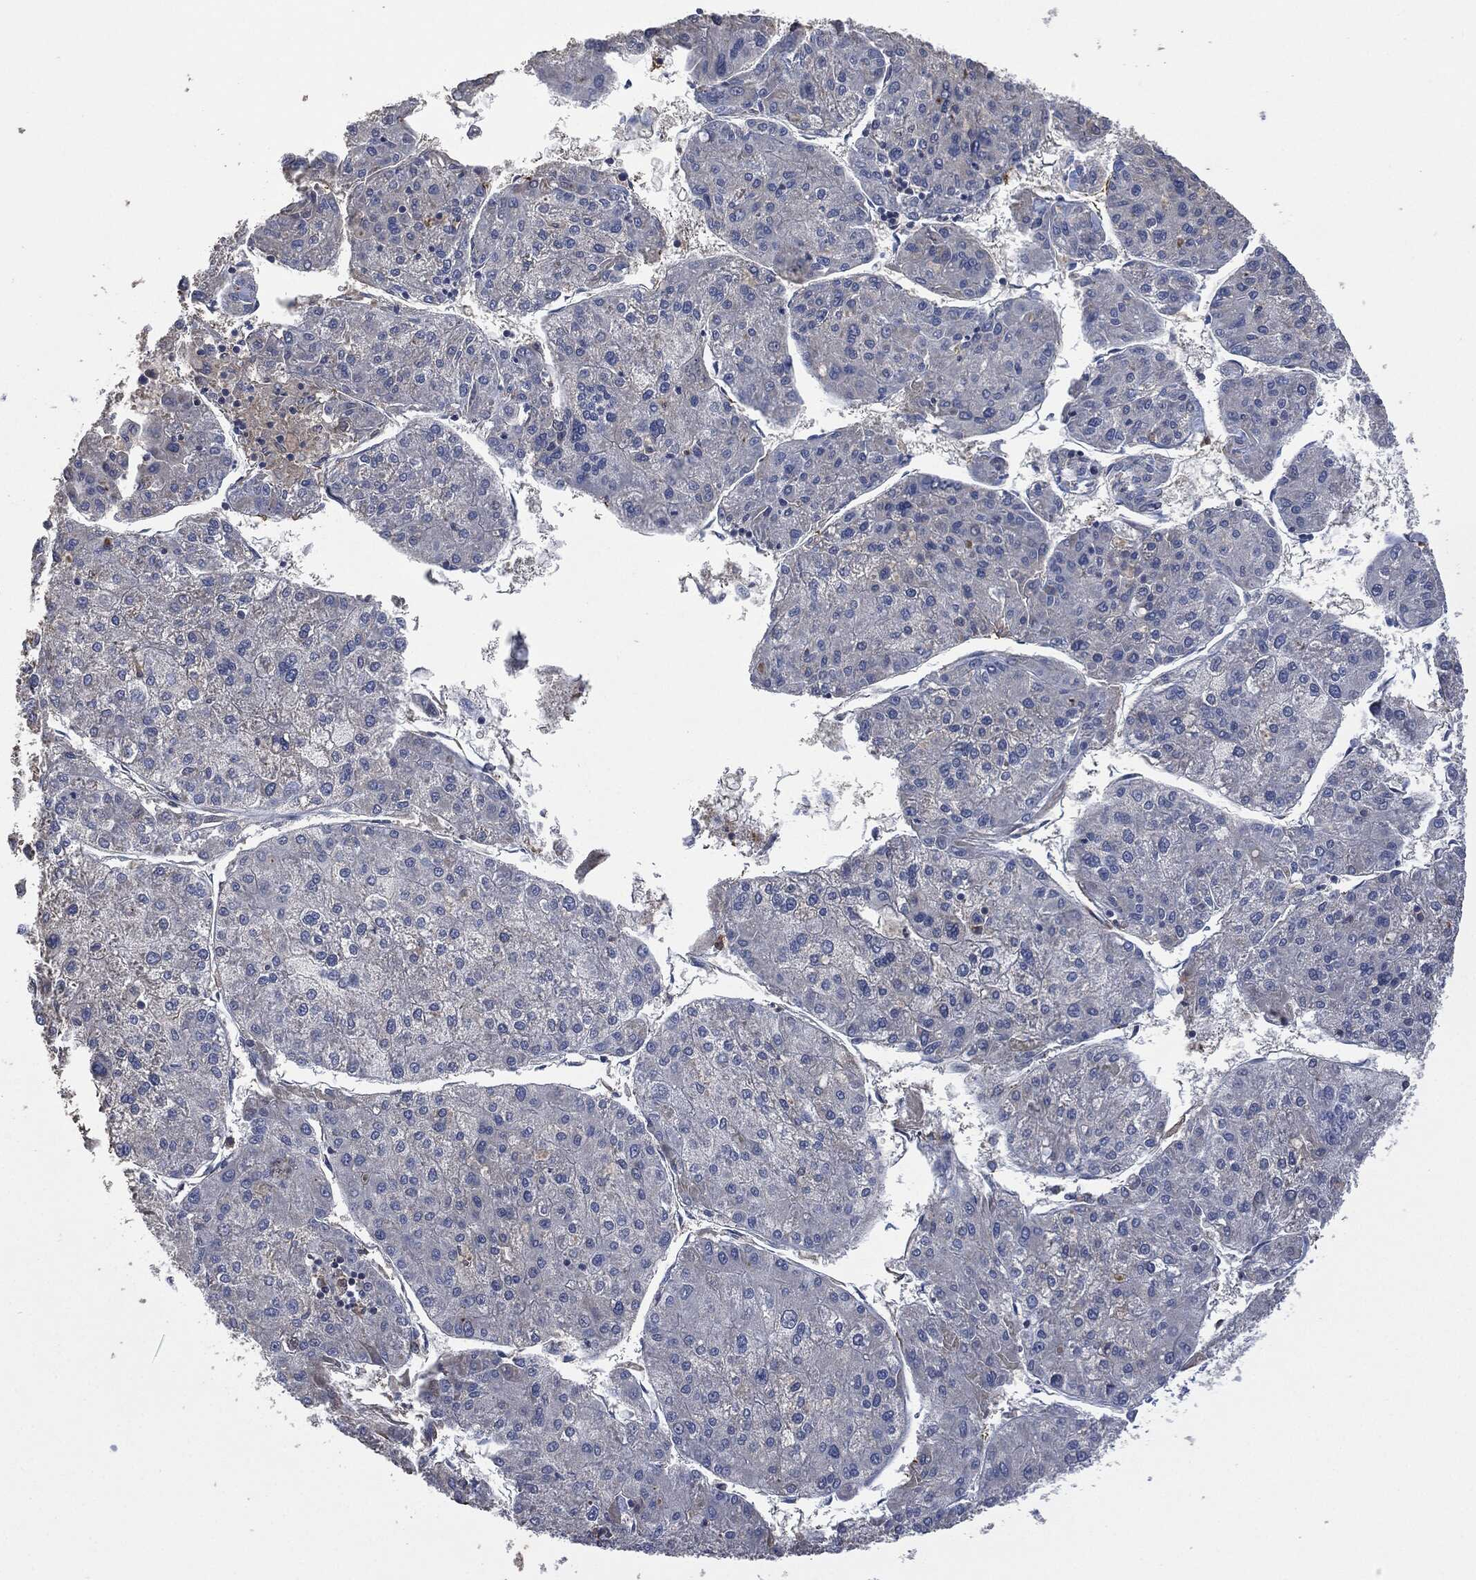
{"staining": {"intensity": "negative", "quantity": "none", "location": "none"}, "tissue": "liver cancer", "cell_type": "Tumor cells", "image_type": "cancer", "snomed": [{"axis": "morphology", "description": "Carcinoma, Hepatocellular, NOS"}, {"axis": "topography", "description": "Liver"}], "caption": "The histopathology image demonstrates no significant expression in tumor cells of liver cancer. The staining is performed using DAB brown chromogen with nuclei counter-stained in using hematoxylin.", "gene": "CD33", "patient": {"sex": "male", "age": 43}}